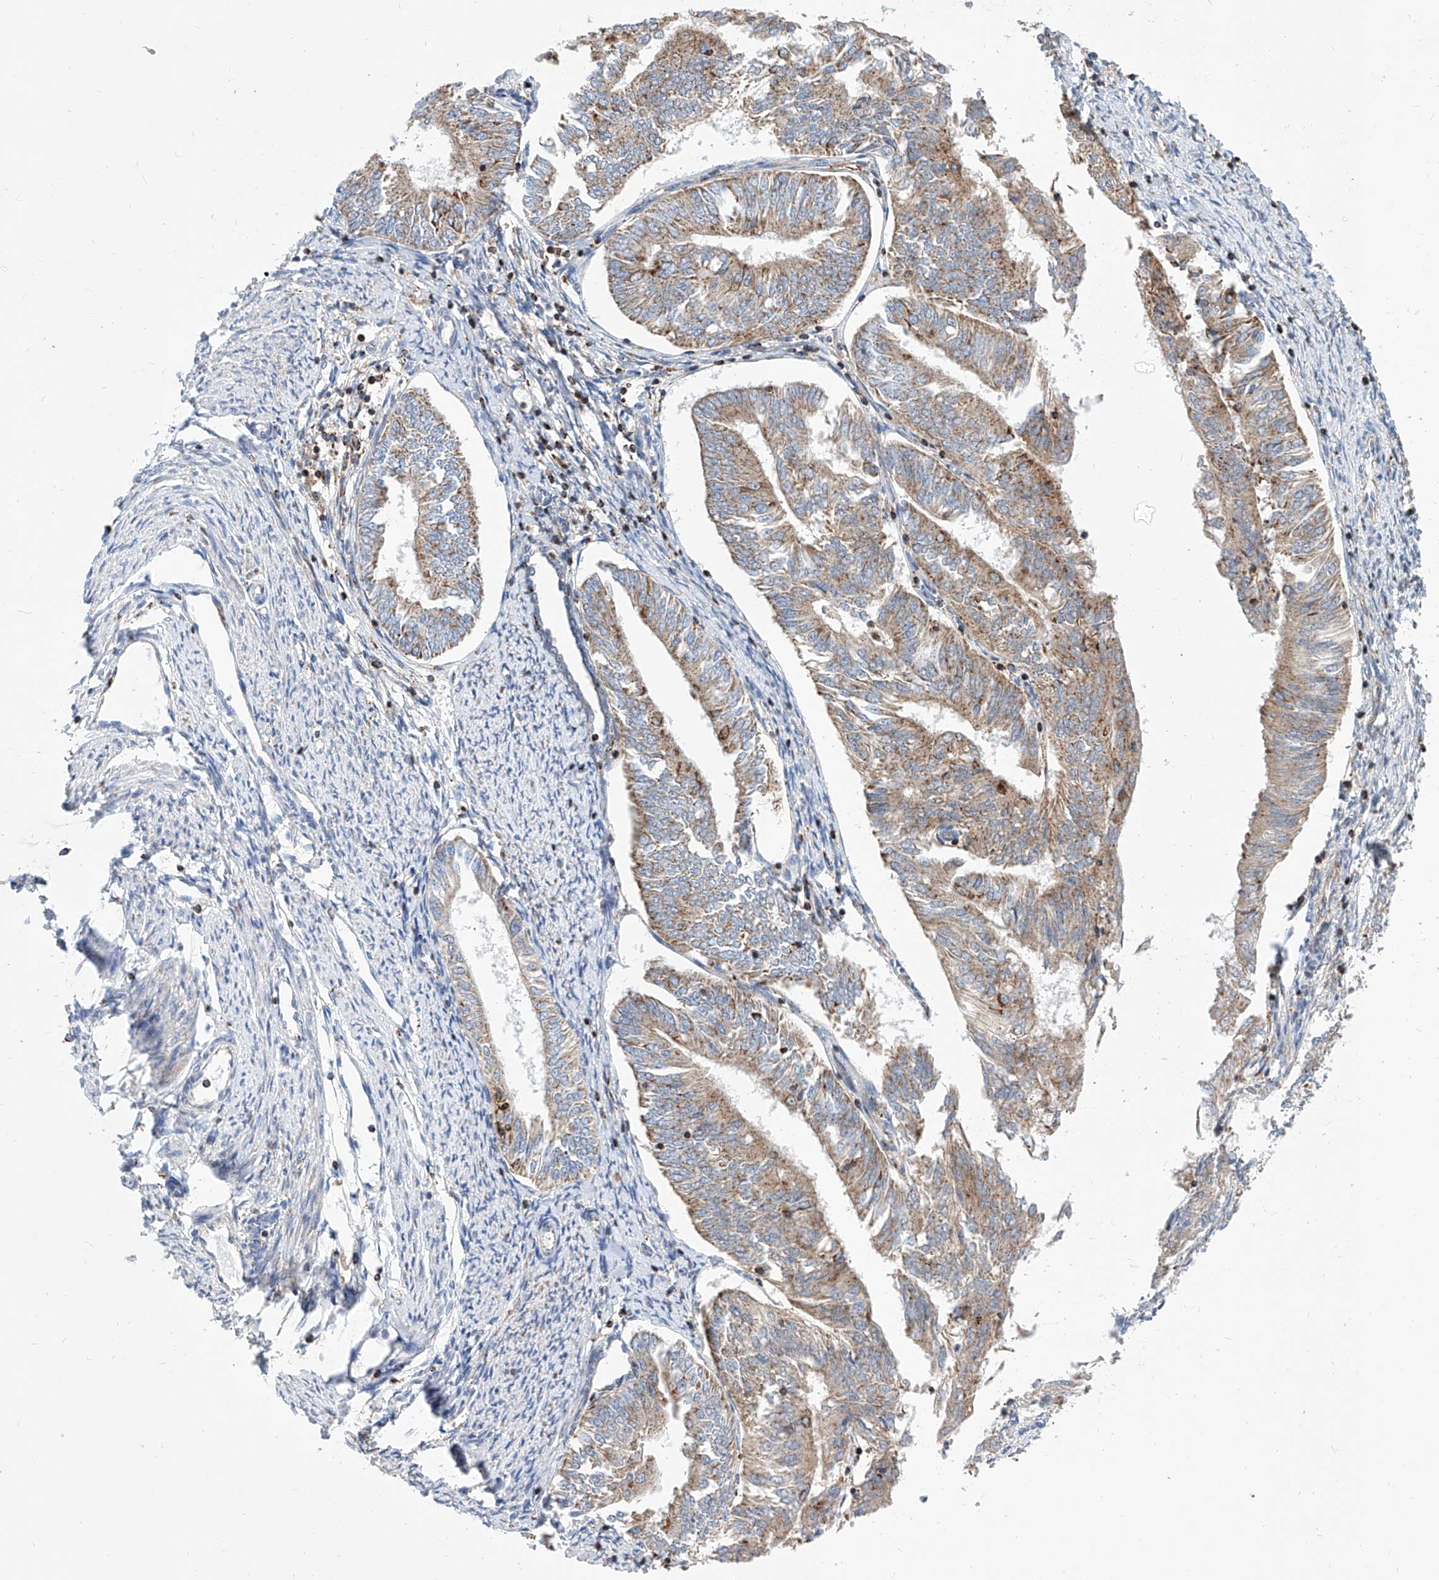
{"staining": {"intensity": "moderate", "quantity": ">75%", "location": "cytoplasmic/membranous"}, "tissue": "endometrial cancer", "cell_type": "Tumor cells", "image_type": "cancer", "snomed": [{"axis": "morphology", "description": "Adenocarcinoma, NOS"}, {"axis": "topography", "description": "Endometrium"}], "caption": "The histopathology image reveals a brown stain indicating the presence of a protein in the cytoplasmic/membranous of tumor cells in adenocarcinoma (endometrial).", "gene": "CPNE5", "patient": {"sex": "female", "age": 58}}